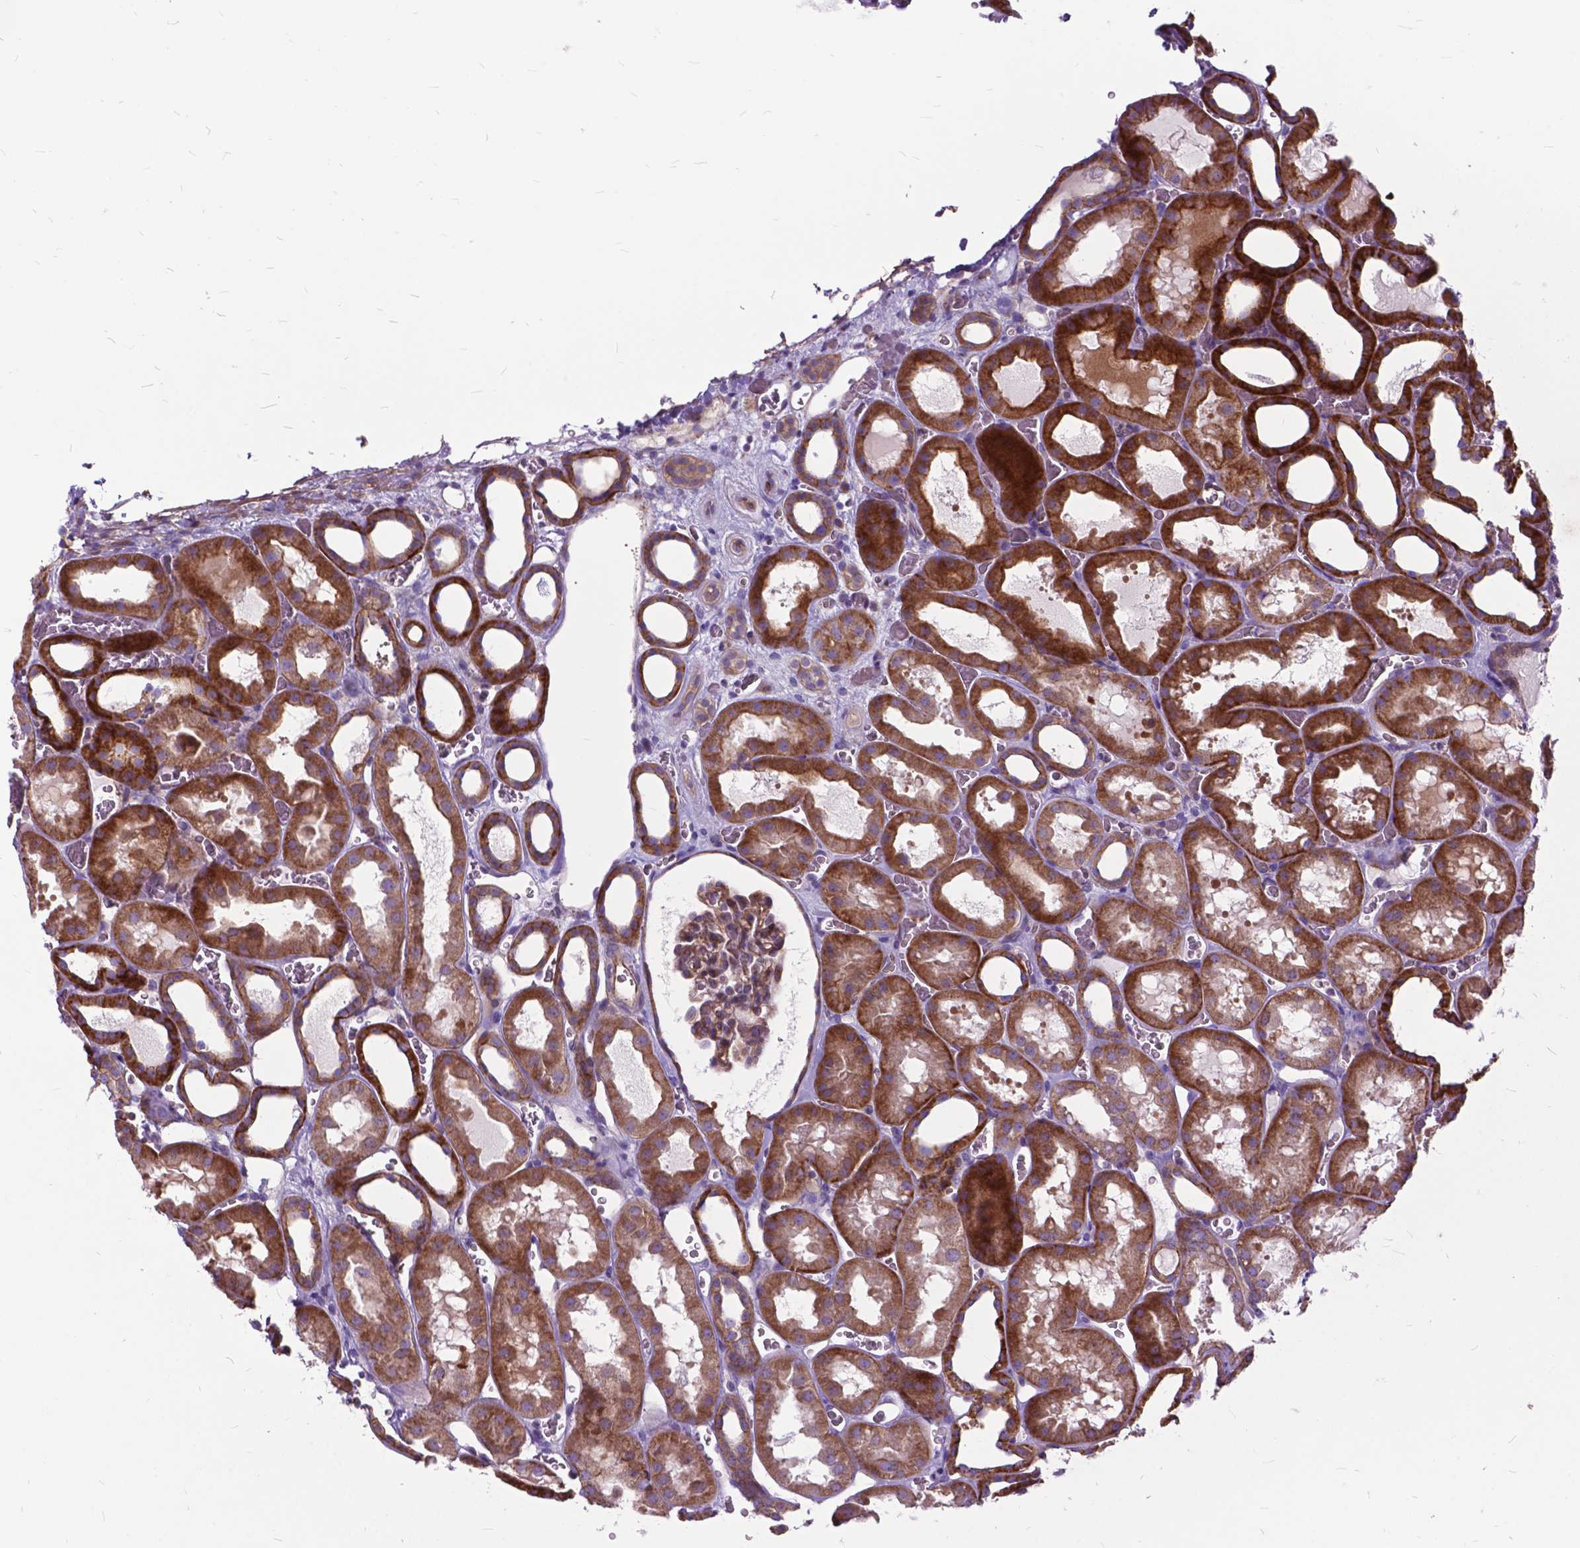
{"staining": {"intensity": "moderate", "quantity": "25%-75%", "location": "cytoplasmic/membranous"}, "tissue": "kidney", "cell_type": "Cells in glomeruli", "image_type": "normal", "snomed": [{"axis": "morphology", "description": "Normal tissue, NOS"}, {"axis": "topography", "description": "Kidney"}], "caption": "A high-resolution image shows immunohistochemistry staining of normal kidney, which shows moderate cytoplasmic/membranous positivity in about 25%-75% of cells in glomeruli. (IHC, brightfield microscopy, high magnification).", "gene": "FLT4", "patient": {"sex": "female", "age": 41}}